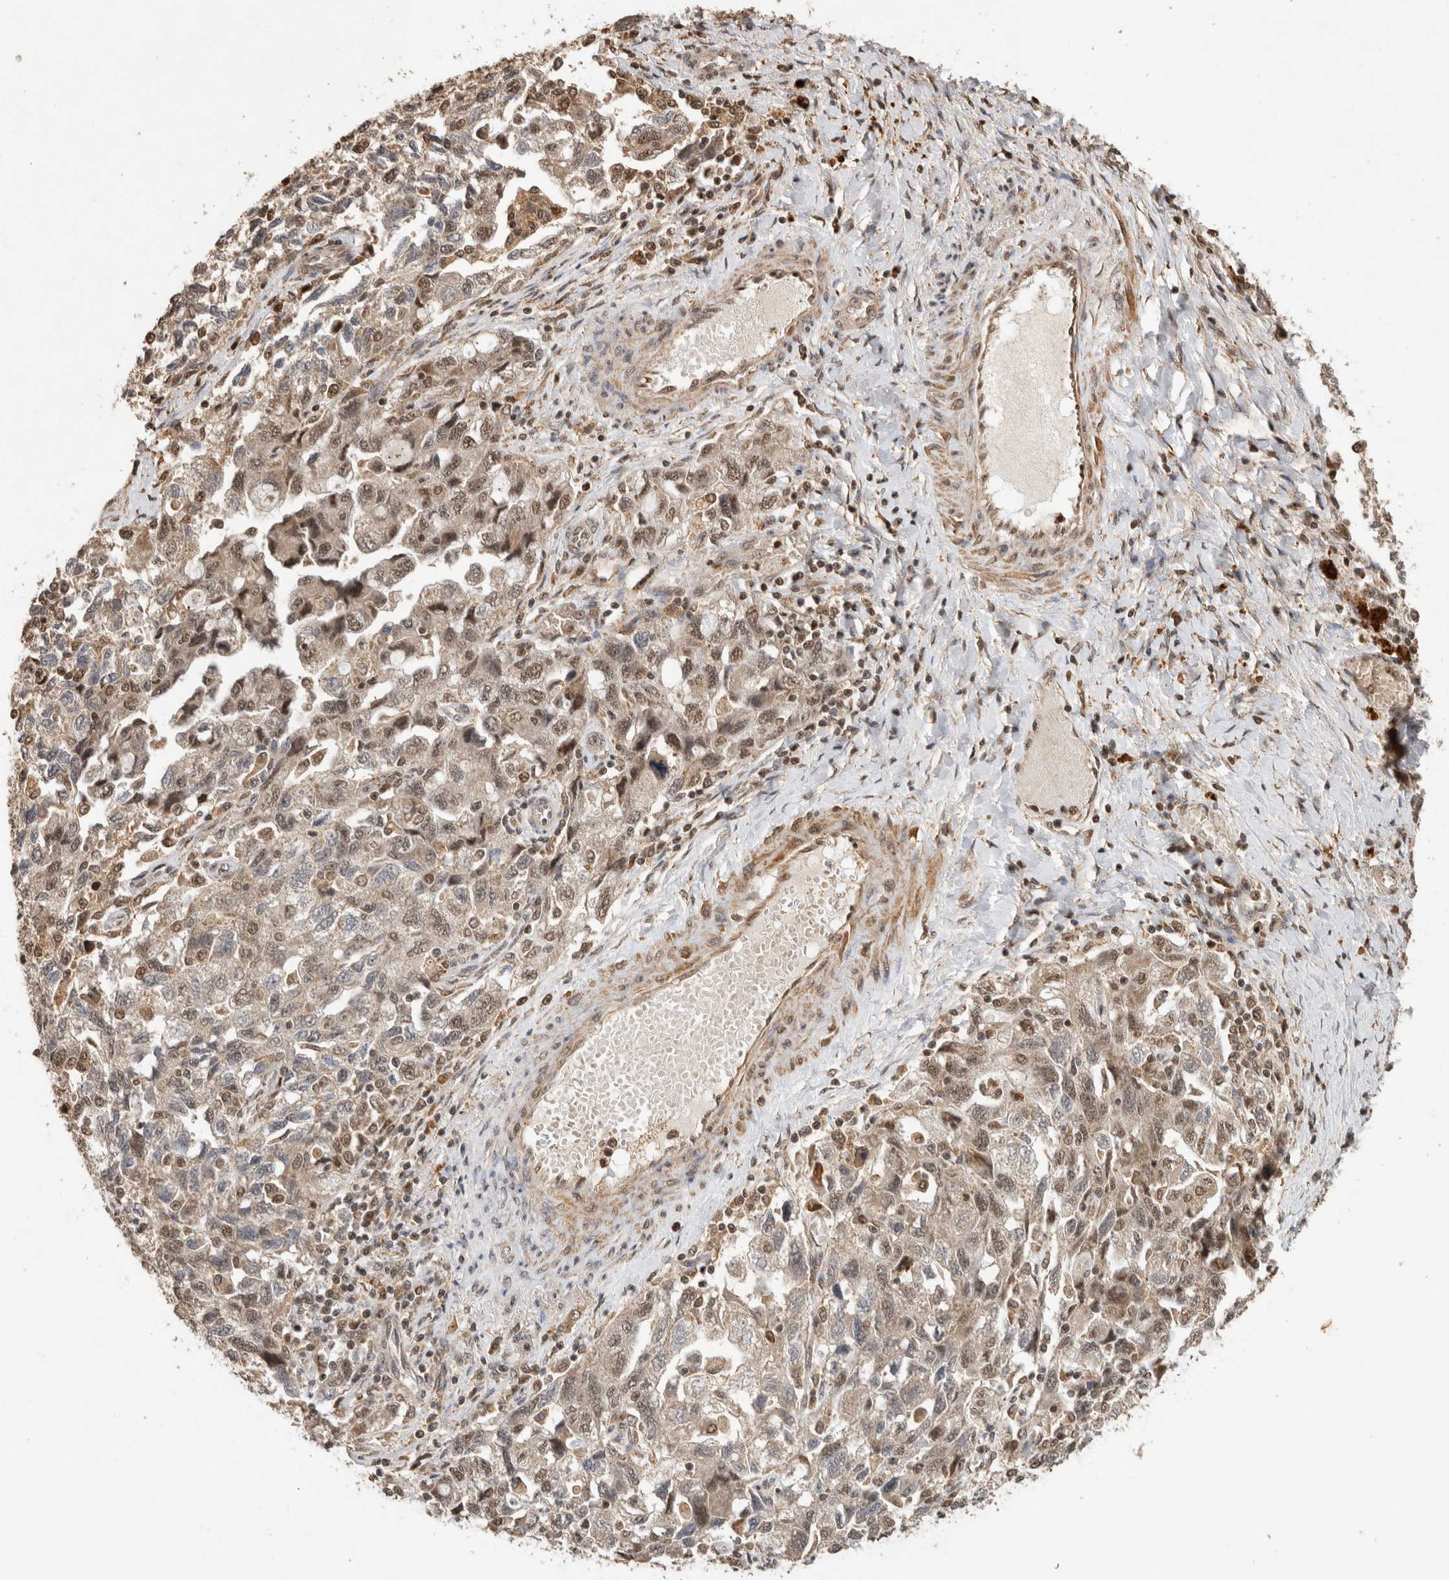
{"staining": {"intensity": "weak", "quantity": ">75%", "location": "cytoplasmic/membranous,nuclear"}, "tissue": "ovarian cancer", "cell_type": "Tumor cells", "image_type": "cancer", "snomed": [{"axis": "morphology", "description": "Carcinoma, NOS"}, {"axis": "morphology", "description": "Cystadenocarcinoma, serous, NOS"}, {"axis": "topography", "description": "Ovary"}], "caption": "An image showing weak cytoplasmic/membranous and nuclear staining in about >75% of tumor cells in ovarian cancer, as visualized by brown immunohistochemical staining.", "gene": "KEAP1", "patient": {"sex": "female", "age": 69}}